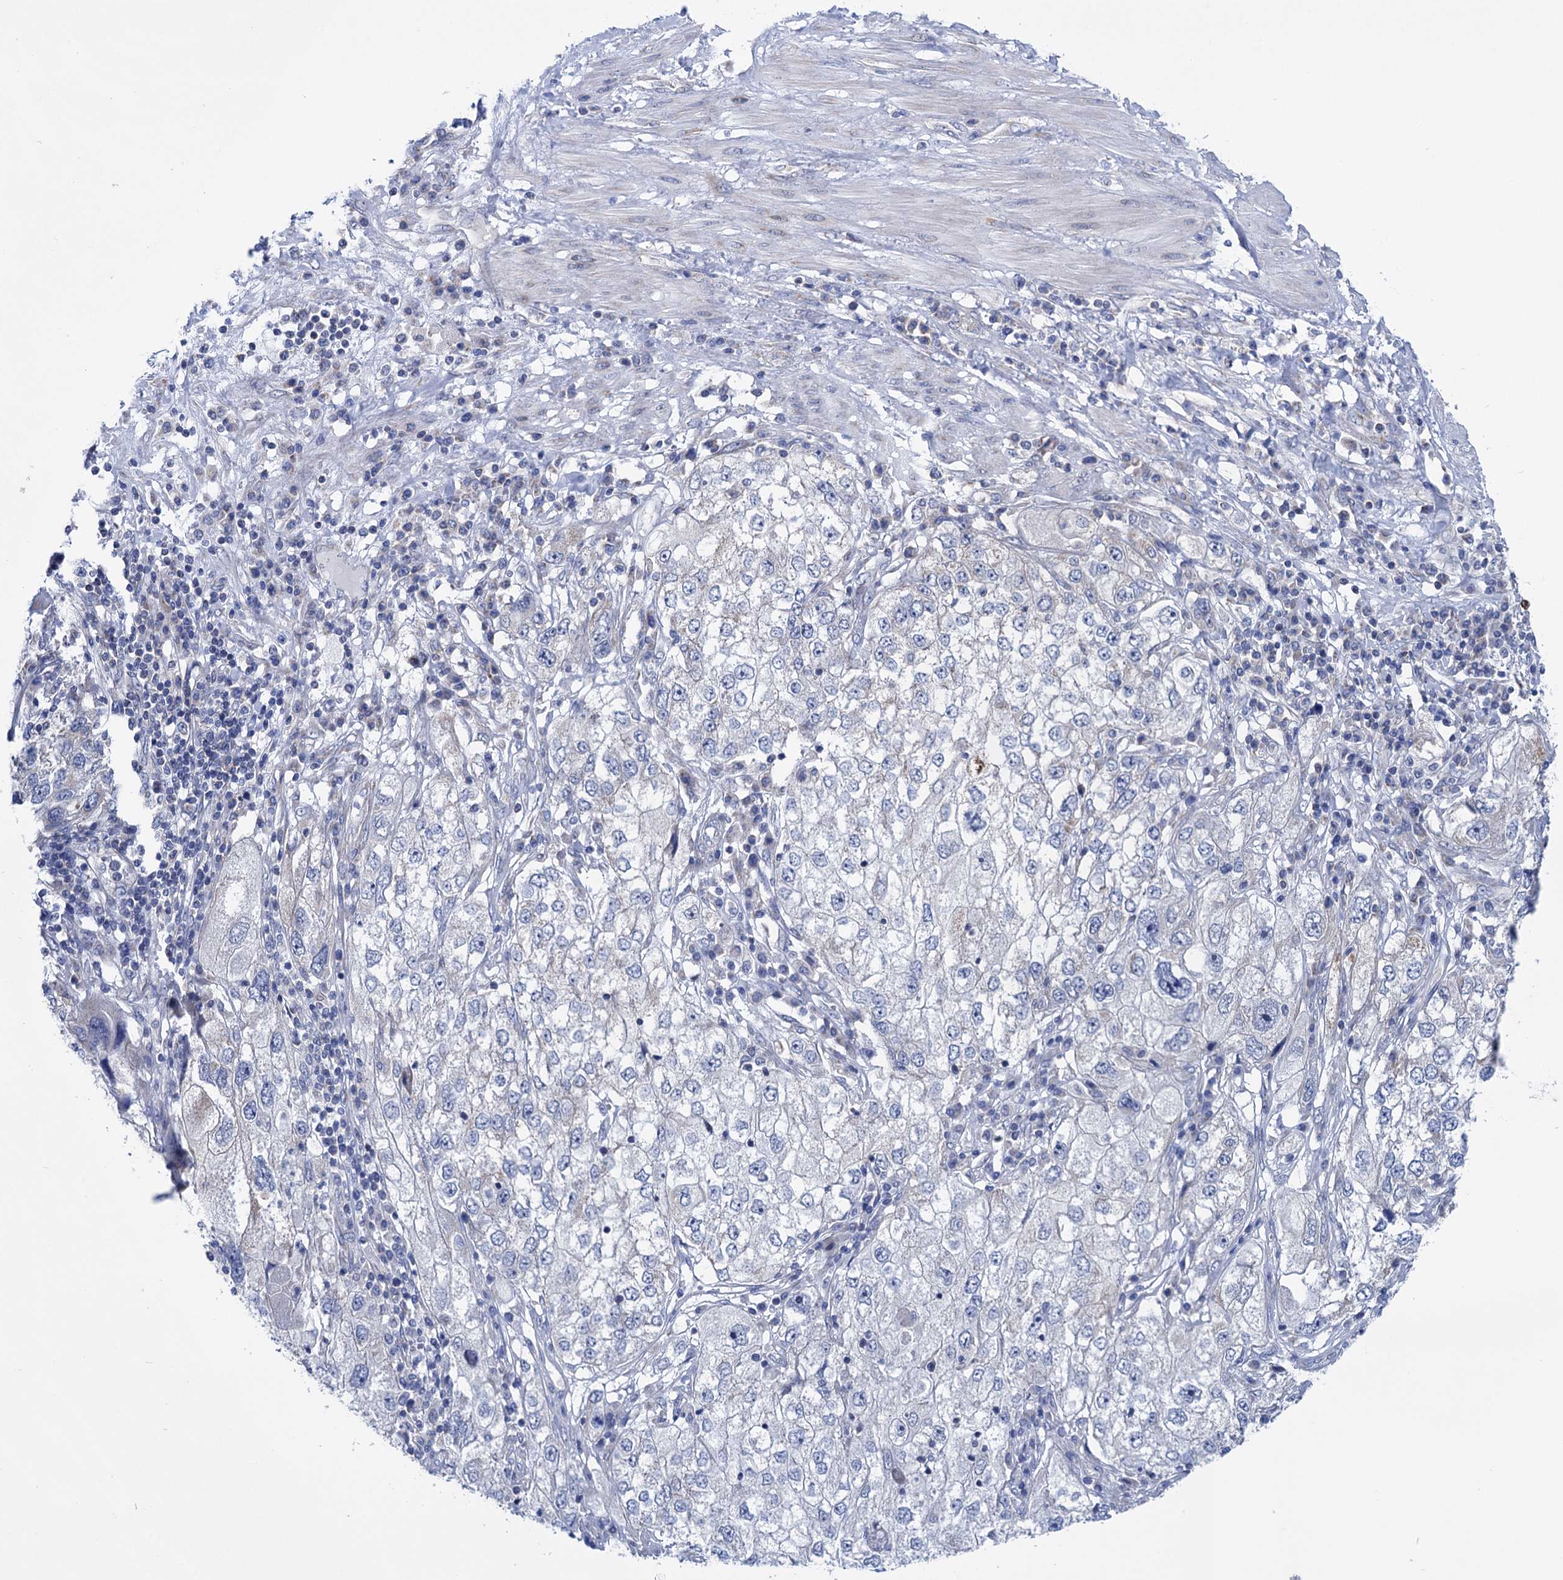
{"staining": {"intensity": "negative", "quantity": "none", "location": "none"}, "tissue": "endometrial cancer", "cell_type": "Tumor cells", "image_type": "cancer", "snomed": [{"axis": "morphology", "description": "Adenocarcinoma, NOS"}, {"axis": "topography", "description": "Endometrium"}], "caption": "DAB (3,3'-diaminobenzidine) immunohistochemical staining of endometrial adenocarcinoma shows no significant expression in tumor cells. (DAB immunohistochemistry (IHC) visualized using brightfield microscopy, high magnification).", "gene": "SUCLA2", "patient": {"sex": "female", "age": 49}}